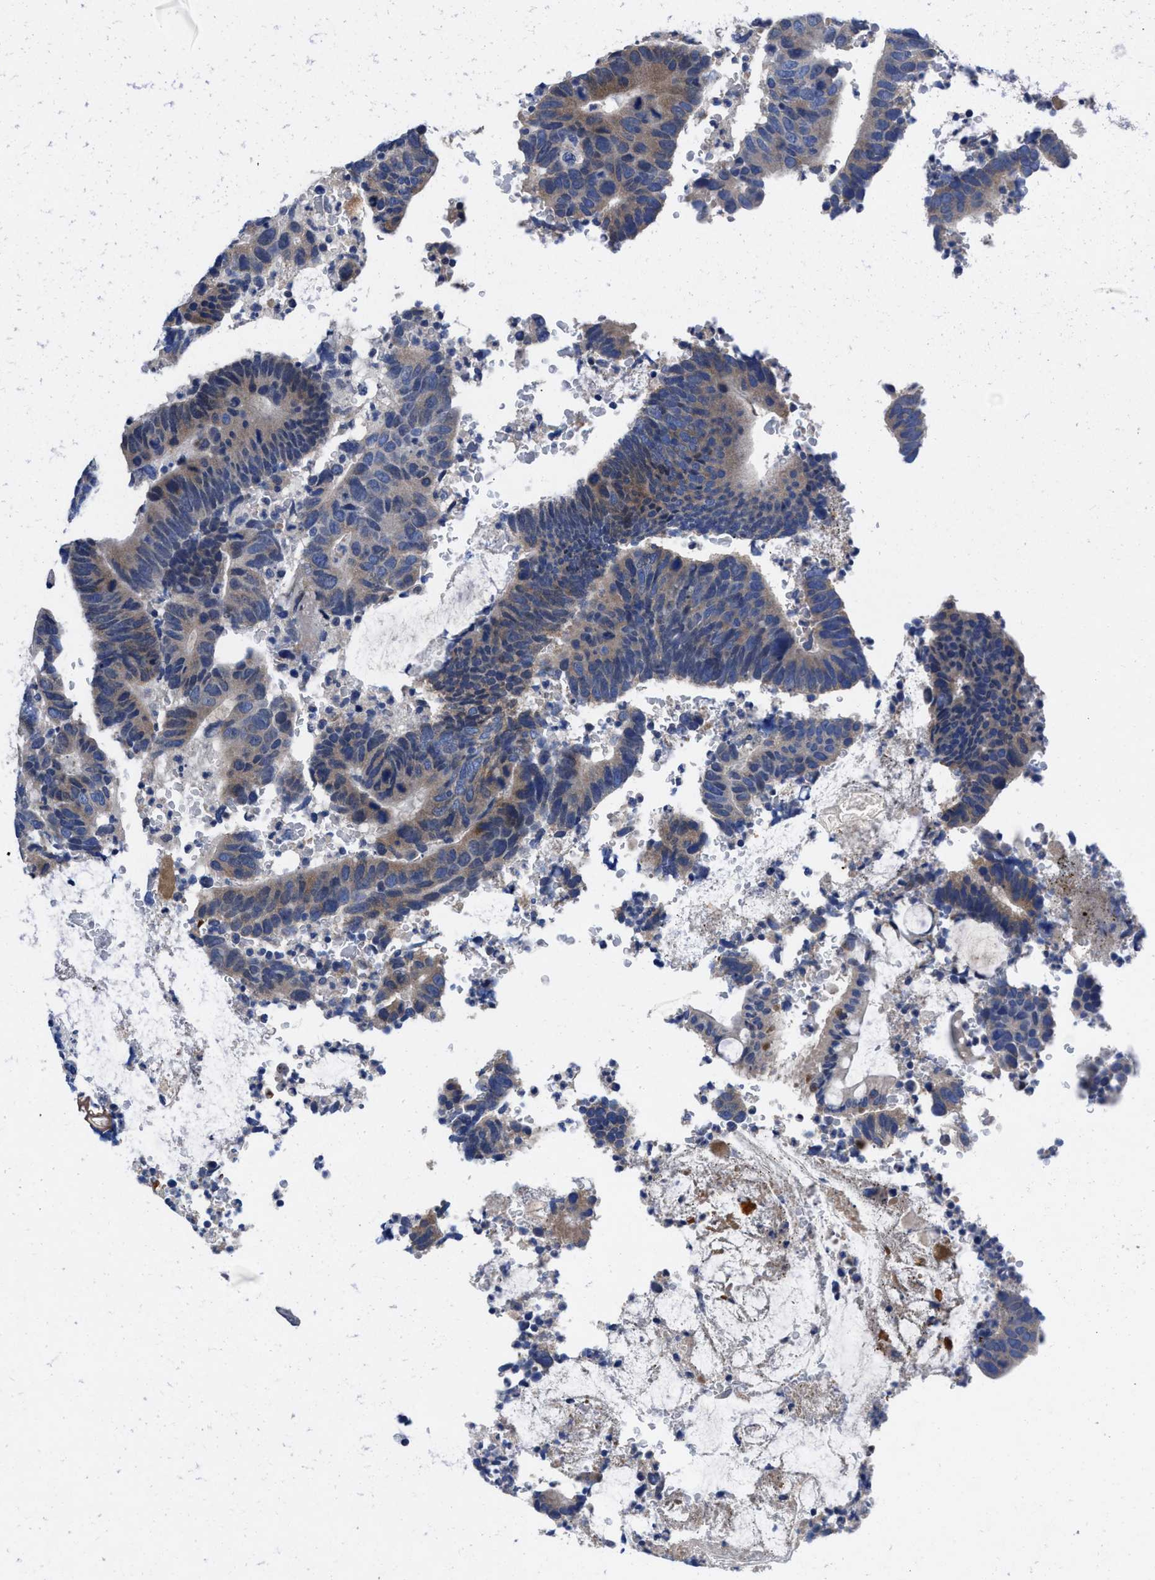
{"staining": {"intensity": "weak", "quantity": "25%-75%", "location": "cytoplasmic/membranous"}, "tissue": "colorectal cancer", "cell_type": "Tumor cells", "image_type": "cancer", "snomed": [{"axis": "morphology", "description": "Adenocarcinoma, NOS"}, {"axis": "topography", "description": "Colon"}], "caption": "Colorectal cancer was stained to show a protein in brown. There is low levels of weak cytoplasmic/membranous expression in approximately 25%-75% of tumor cells.", "gene": "DHRS13", "patient": {"sex": "male", "age": 56}}